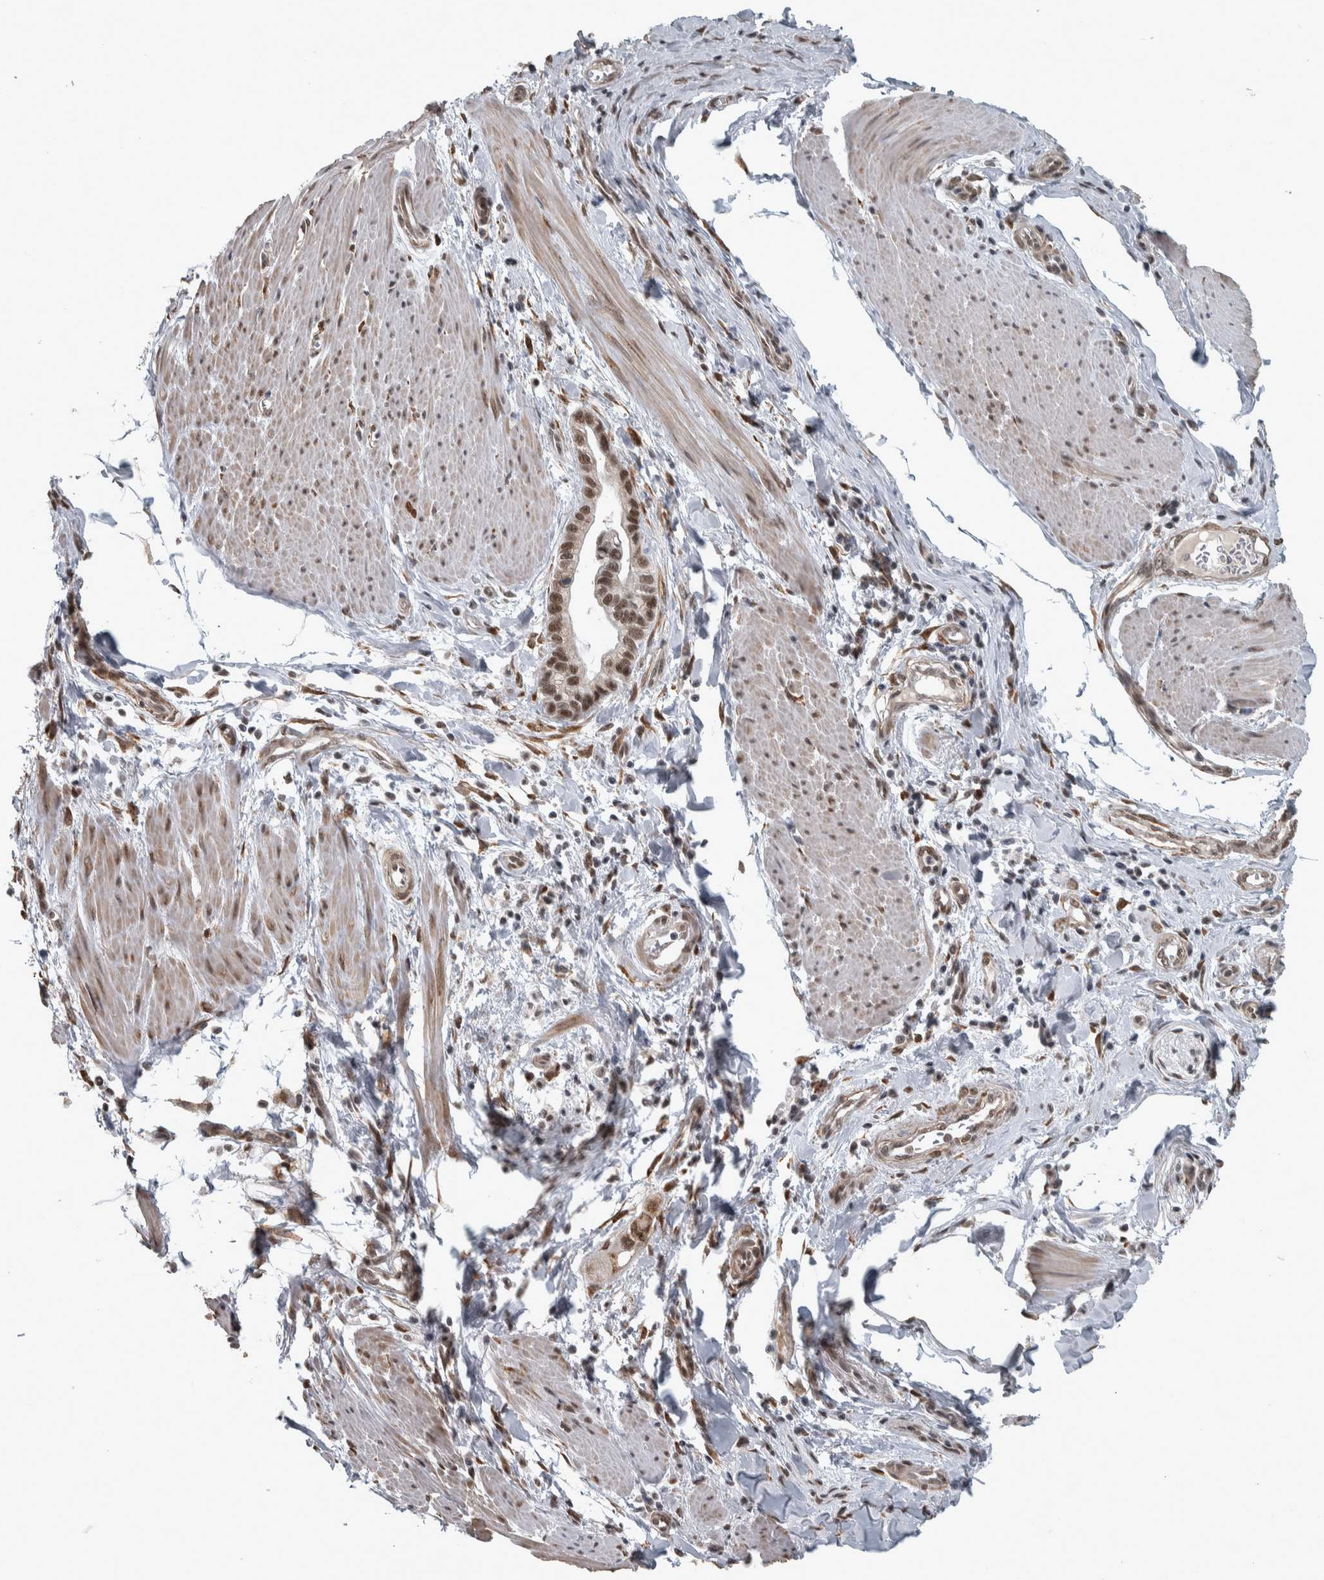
{"staining": {"intensity": "strong", "quantity": ">75%", "location": "nuclear"}, "tissue": "pancreatic cancer", "cell_type": "Tumor cells", "image_type": "cancer", "snomed": [{"axis": "morphology", "description": "Adenocarcinoma, NOS"}, {"axis": "topography", "description": "Pancreas"}], "caption": "A micrograph of pancreatic adenocarcinoma stained for a protein reveals strong nuclear brown staining in tumor cells. The staining is performed using DAB brown chromogen to label protein expression. The nuclei are counter-stained blue using hematoxylin.", "gene": "DDX42", "patient": {"sex": "male", "age": 74}}